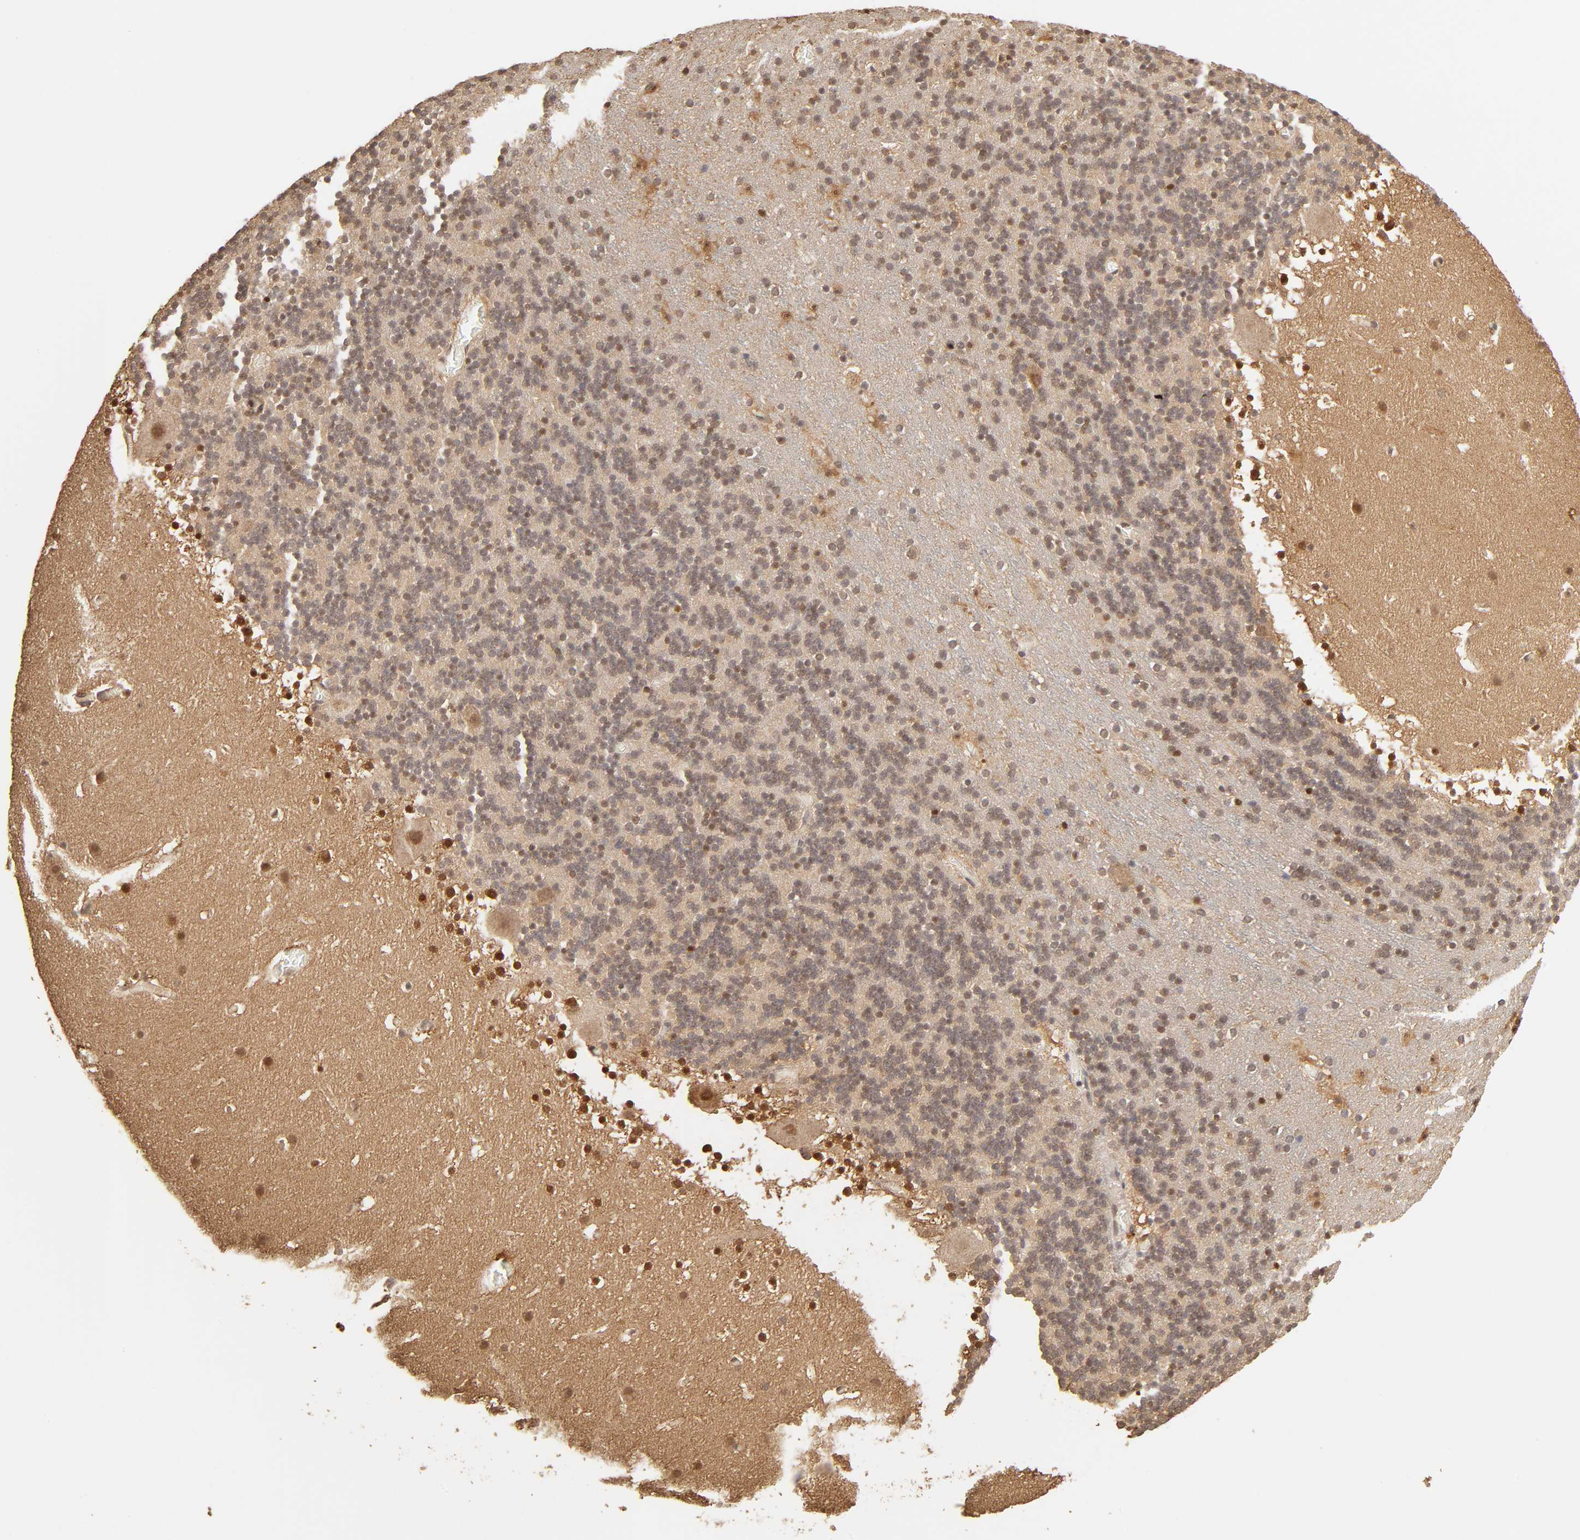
{"staining": {"intensity": "weak", "quantity": "25%-75%", "location": "cytoplasmic/membranous,nuclear"}, "tissue": "cerebellum", "cell_type": "Cells in granular layer", "image_type": "normal", "snomed": [{"axis": "morphology", "description": "Normal tissue, NOS"}, {"axis": "topography", "description": "Cerebellum"}], "caption": "Brown immunohistochemical staining in benign cerebellum demonstrates weak cytoplasmic/membranous,nuclear positivity in about 25%-75% of cells in granular layer.", "gene": "MAPK1", "patient": {"sex": "male", "age": 45}}